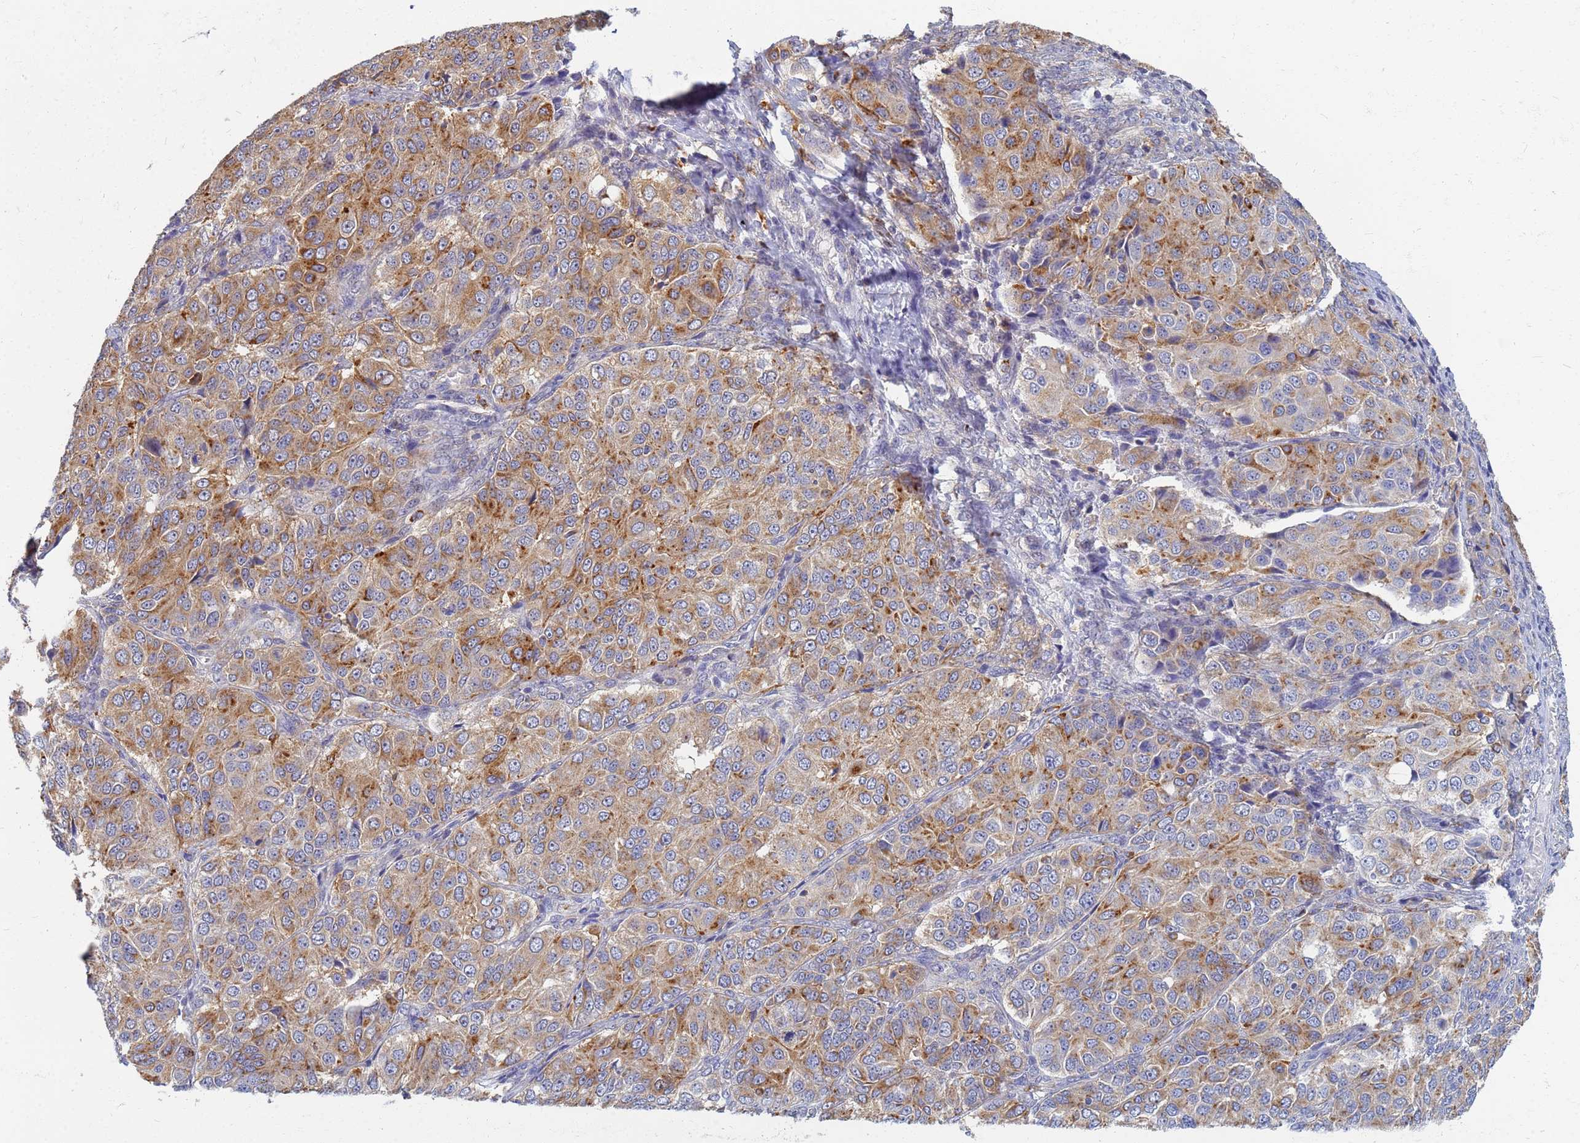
{"staining": {"intensity": "moderate", "quantity": "25%-75%", "location": "cytoplasmic/membranous"}, "tissue": "ovarian cancer", "cell_type": "Tumor cells", "image_type": "cancer", "snomed": [{"axis": "morphology", "description": "Carcinoma, endometroid"}, {"axis": "topography", "description": "Ovary"}], "caption": "The image displays a brown stain indicating the presence of a protein in the cytoplasmic/membranous of tumor cells in ovarian endometroid carcinoma.", "gene": "ATP6V1E1", "patient": {"sex": "female", "age": 51}}